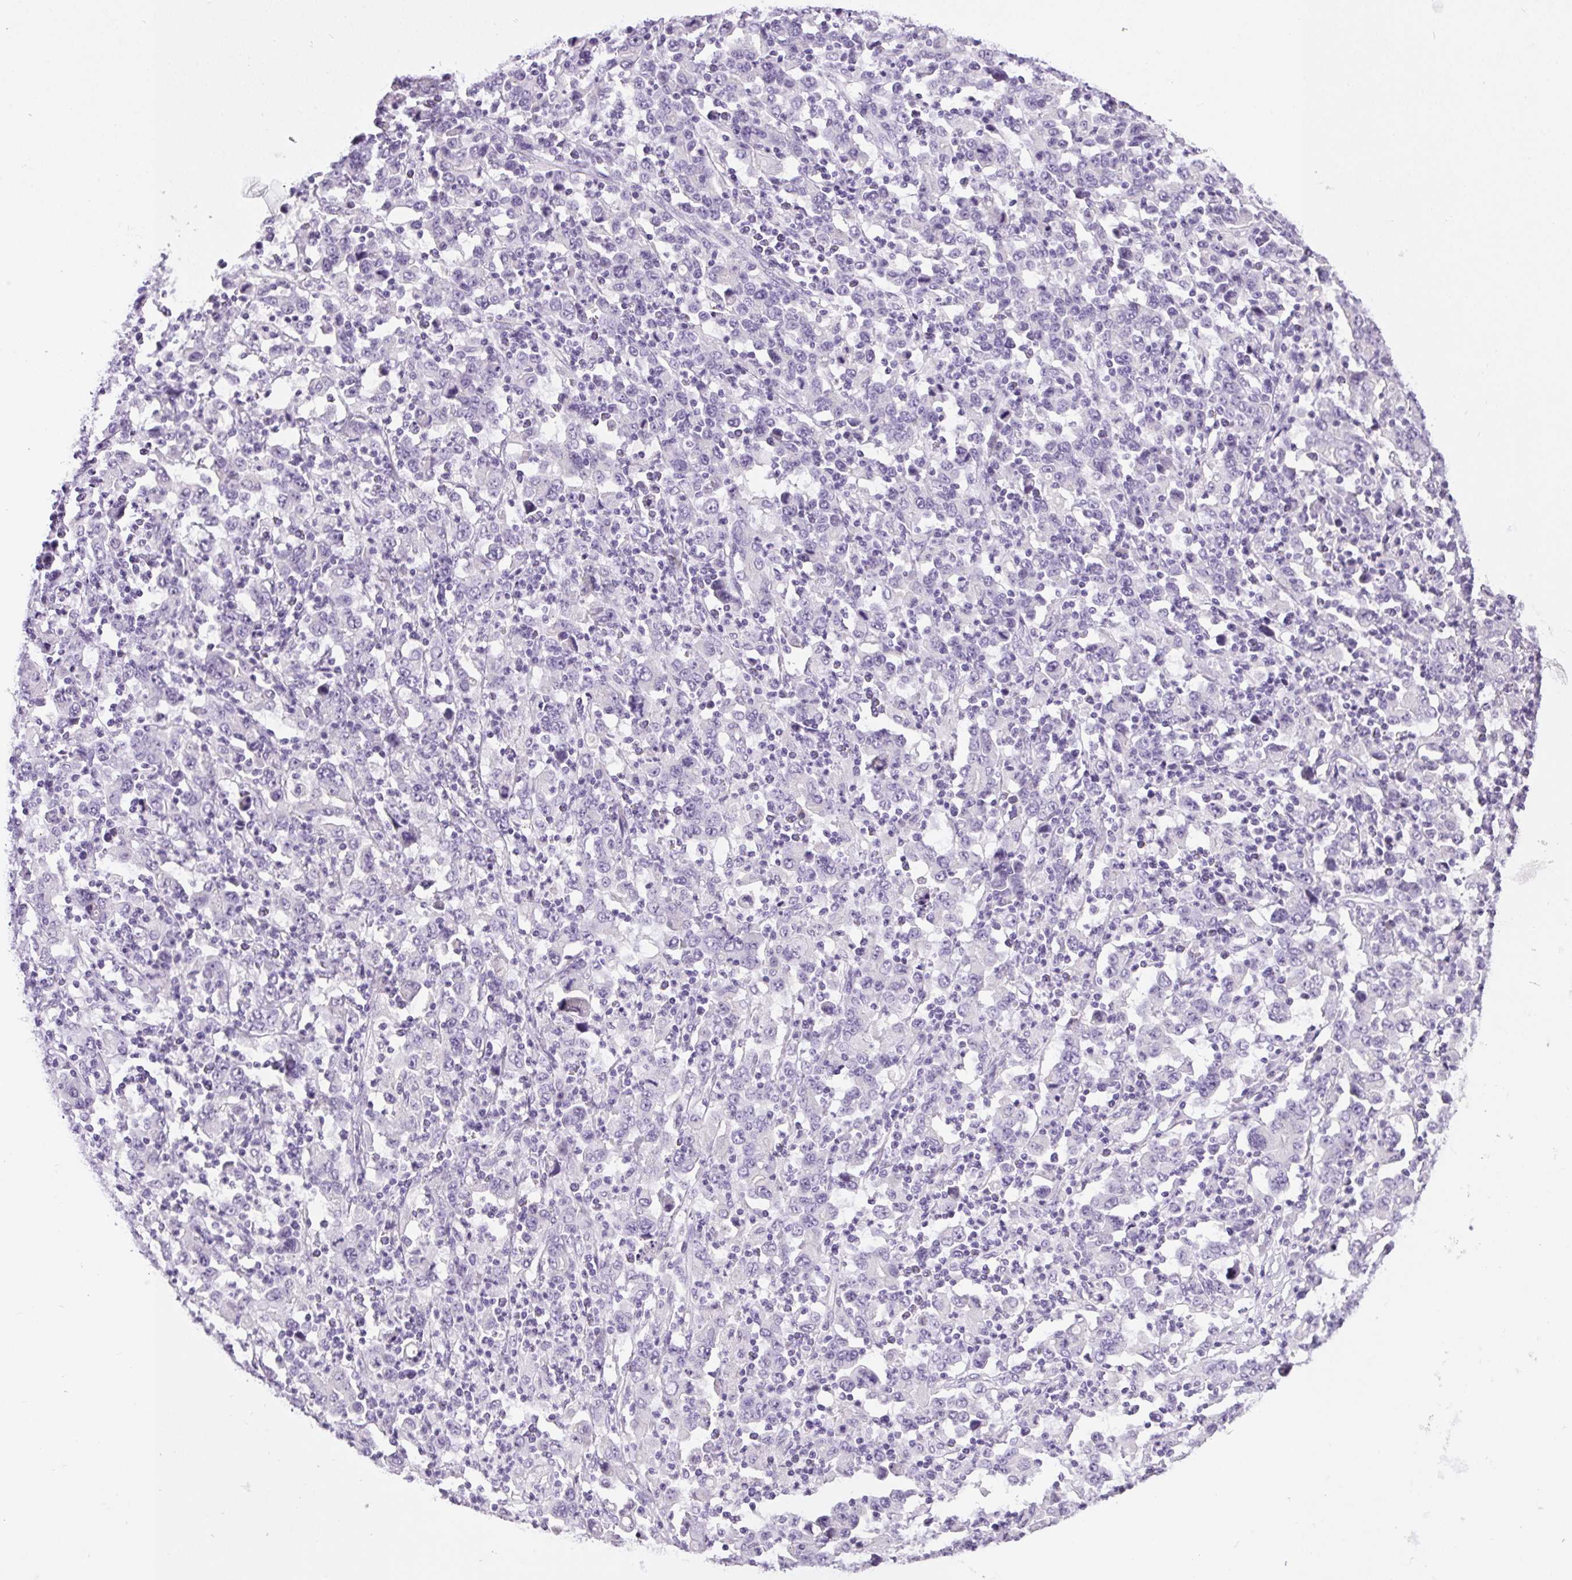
{"staining": {"intensity": "negative", "quantity": "none", "location": "none"}, "tissue": "stomach cancer", "cell_type": "Tumor cells", "image_type": "cancer", "snomed": [{"axis": "morphology", "description": "Adenocarcinoma, NOS"}, {"axis": "topography", "description": "Stomach, upper"}], "caption": "The micrograph shows no staining of tumor cells in adenocarcinoma (stomach). Brightfield microscopy of IHC stained with DAB (3,3'-diaminobenzidine) (brown) and hematoxylin (blue), captured at high magnification.", "gene": "C20orf85", "patient": {"sex": "male", "age": 69}}